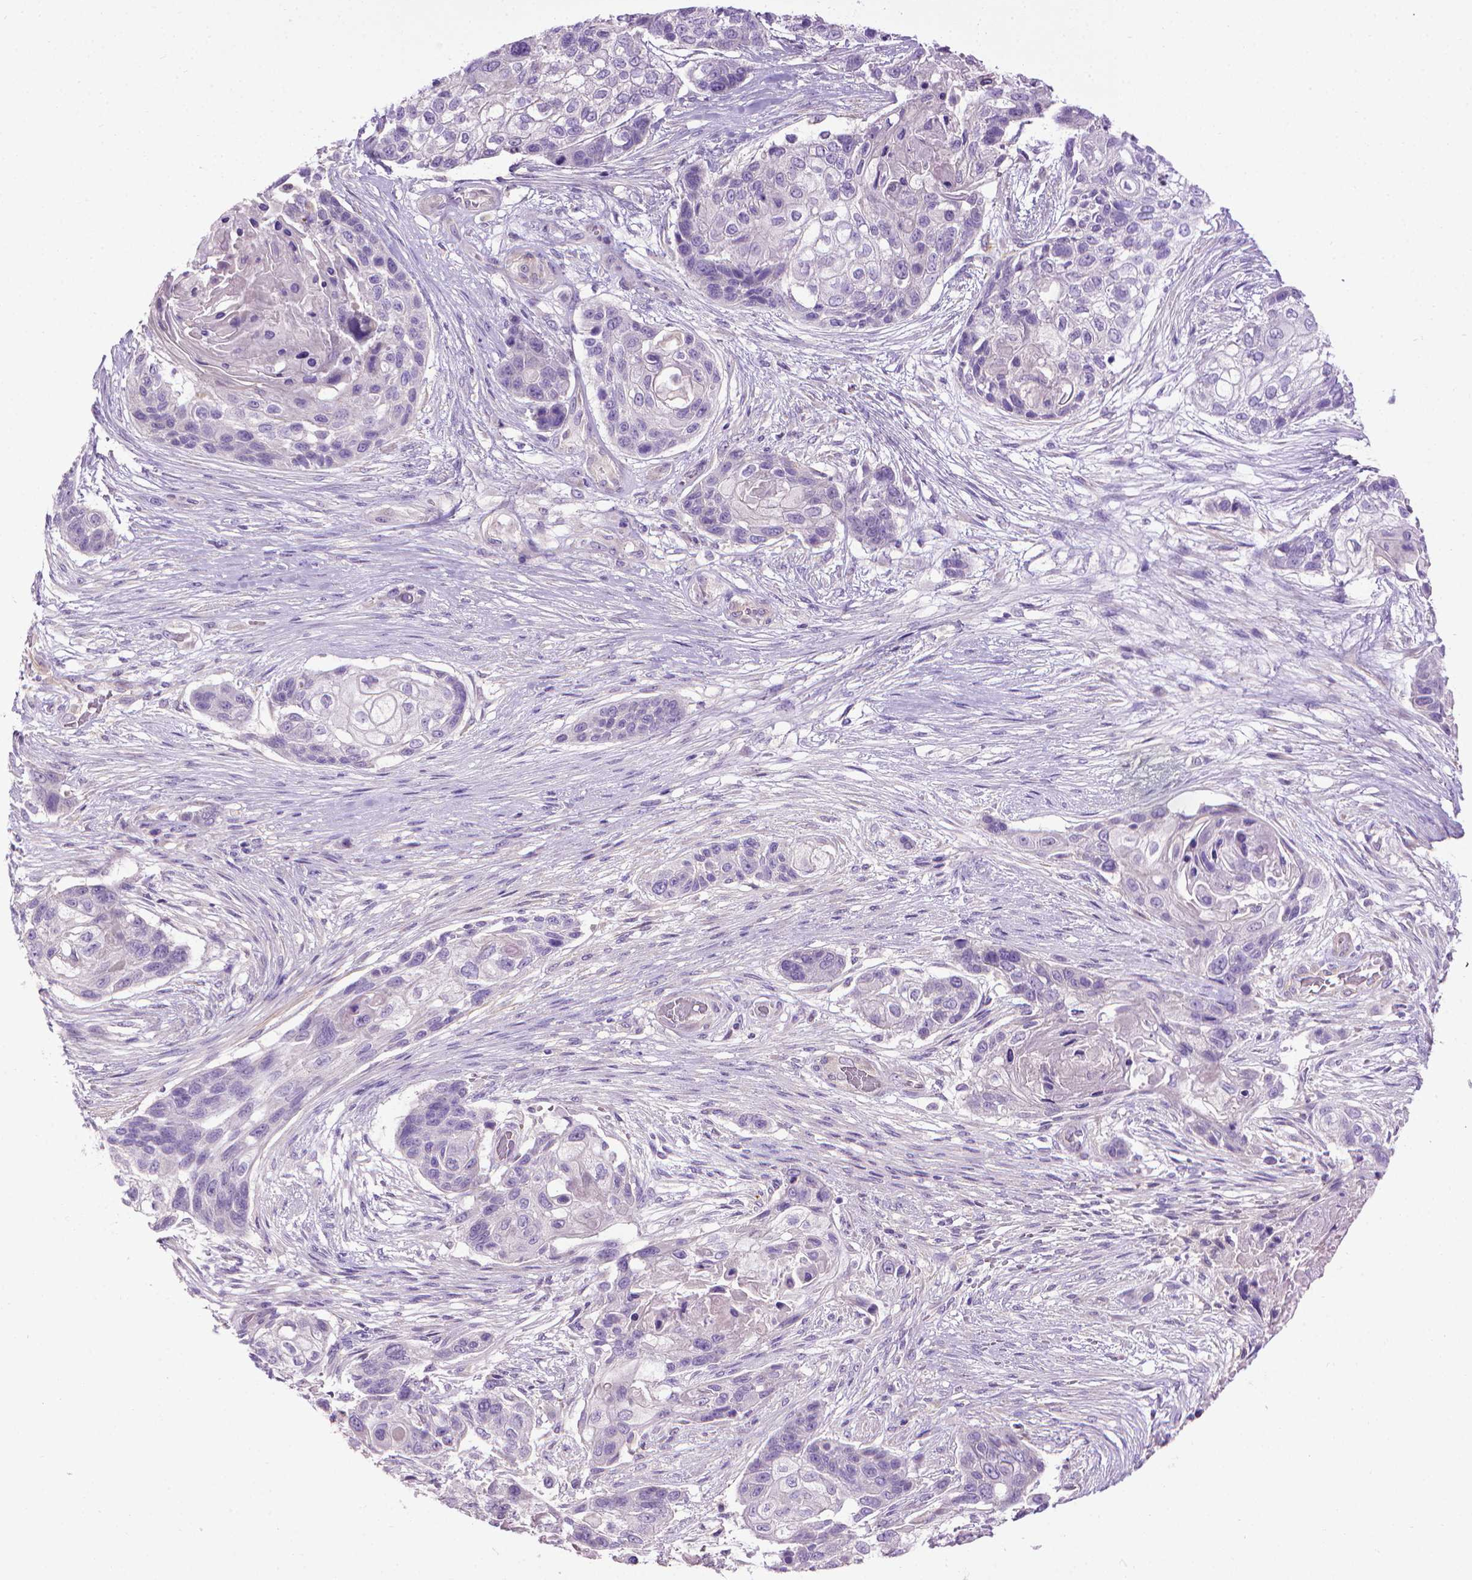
{"staining": {"intensity": "negative", "quantity": "none", "location": "none"}, "tissue": "lung cancer", "cell_type": "Tumor cells", "image_type": "cancer", "snomed": [{"axis": "morphology", "description": "Squamous cell carcinoma, NOS"}, {"axis": "topography", "description": "Lung"}], "caption": "Immunohistochemistry (IHC) image of lung cancer (squamous cell carcinoma) stained for a protein (brown), which reveals no positivity in tumor cells. (DAB (3,3'-diaminobenzidine) immunohistochemistry (IHC) with hematoxylin counter stain).", "gene": "AQP10", "patient": {"sex": "male", "age": 69}}